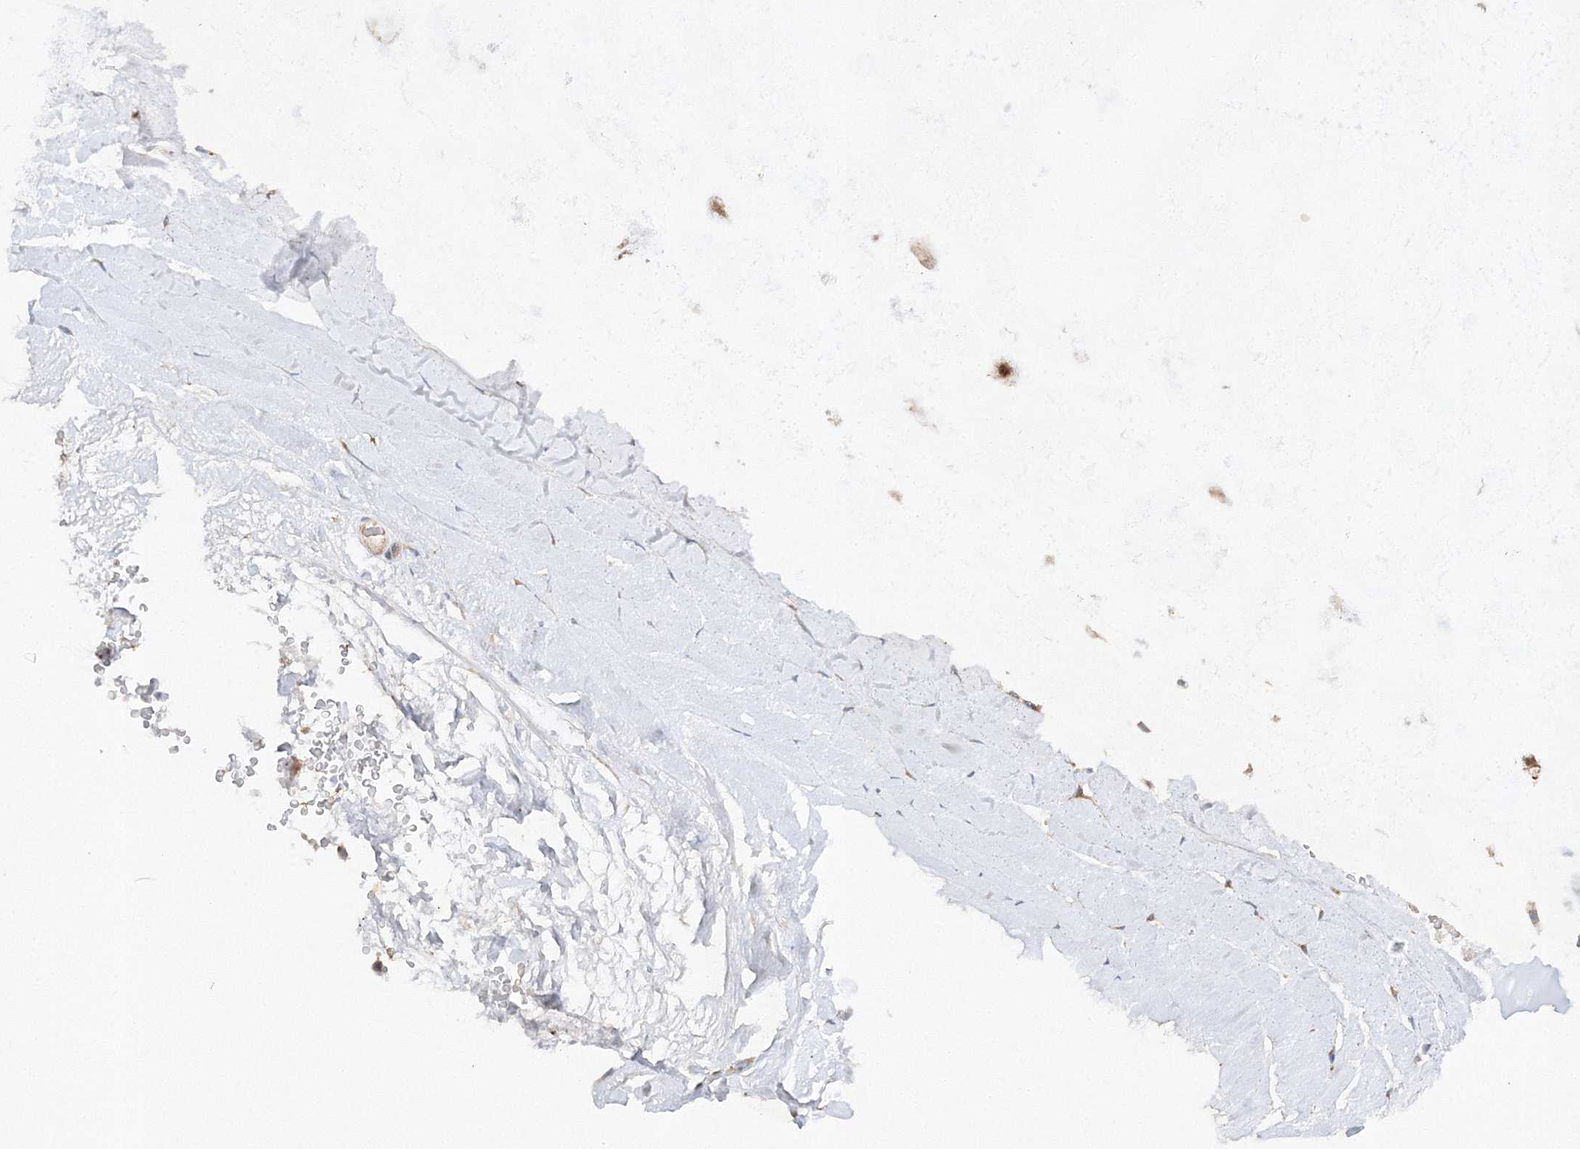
{"staining": {"intensity": "negative", "quantity": "none", "location": "none"}, "tissue": "adipose tissue", "cell_type": "Adipocytes", "image_type": "normal", "snomed": [{"axis": "morphology", "description": "Normal tissue, NOS"}, {"axis": "morphology", "description": "Squamous cell carcinoma, NOS"}, {"axis": "topography", "description": "Lymph node"}, {"axis": "topography", "description": "Bronchus"}, {"axis": "topography", "description": "Lung"}], "caption": "Immunohistochemical staining of benign human adipose tissue exhibits no significant expression in adipocytes. The staining was performed using DAB to visualize the protein expression in brown, while the nuclei were stained in blue with hematoxylin (Magnification: 20x).", "gene": "SLC36A1", "patient": {"sex": "male", "age": 66}}